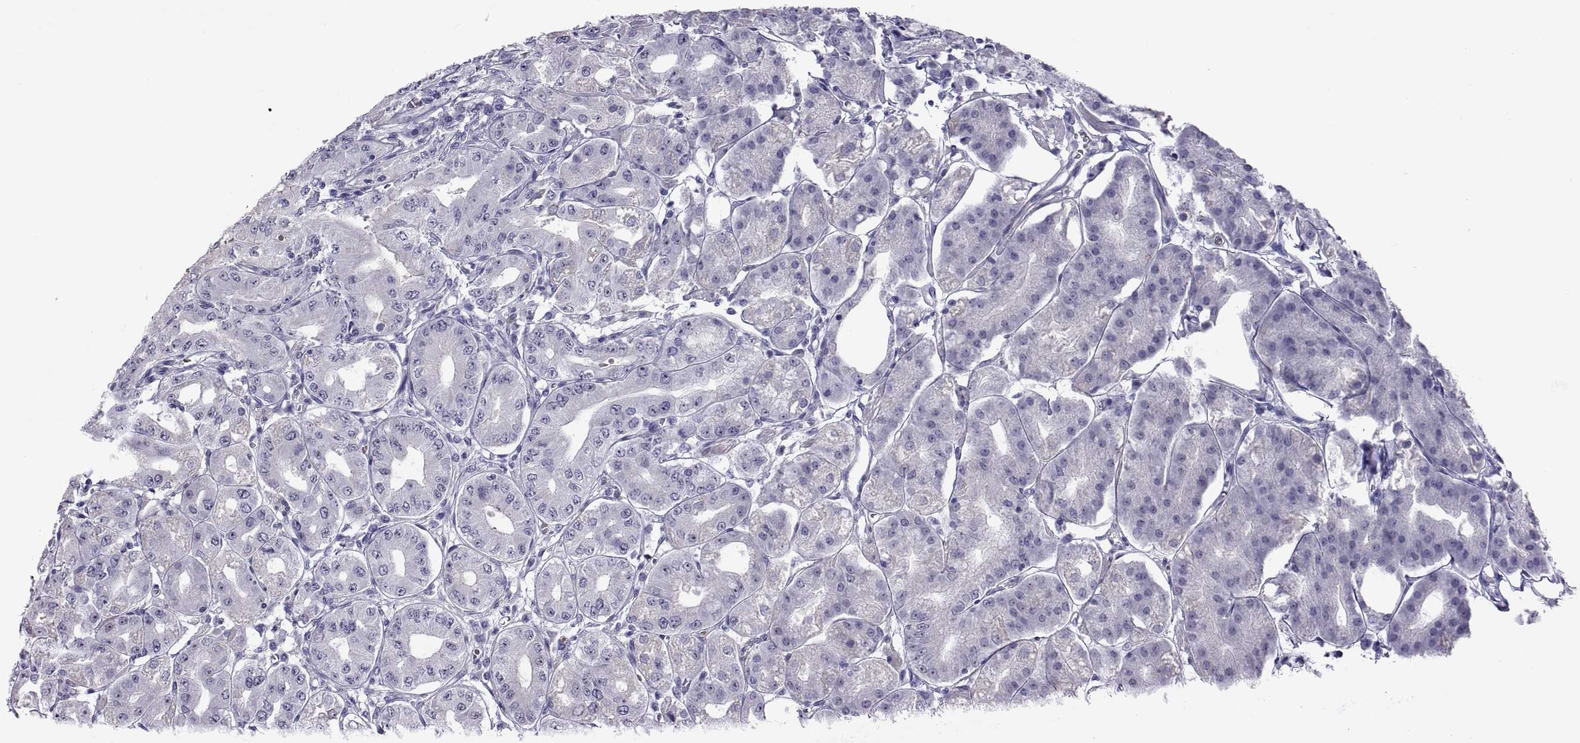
{"staining": {"intensity": "negative", "quantity": "none", "location": "none"}, "tissue": "stomach", "cell_type": "Glandular cells", "image_type": "normal", "snomed": [{"axis": "morphology", "description": "Normal tissue, NOS"}, {"axis": "topography", "description": "Stomach, lower"}], "caption": "This is an immunohistochemistry micrograph of benign stomach. There is no expression in glandular cells.", "gene": "VSX2", "patient": {"sex": "male", "age": 71}}